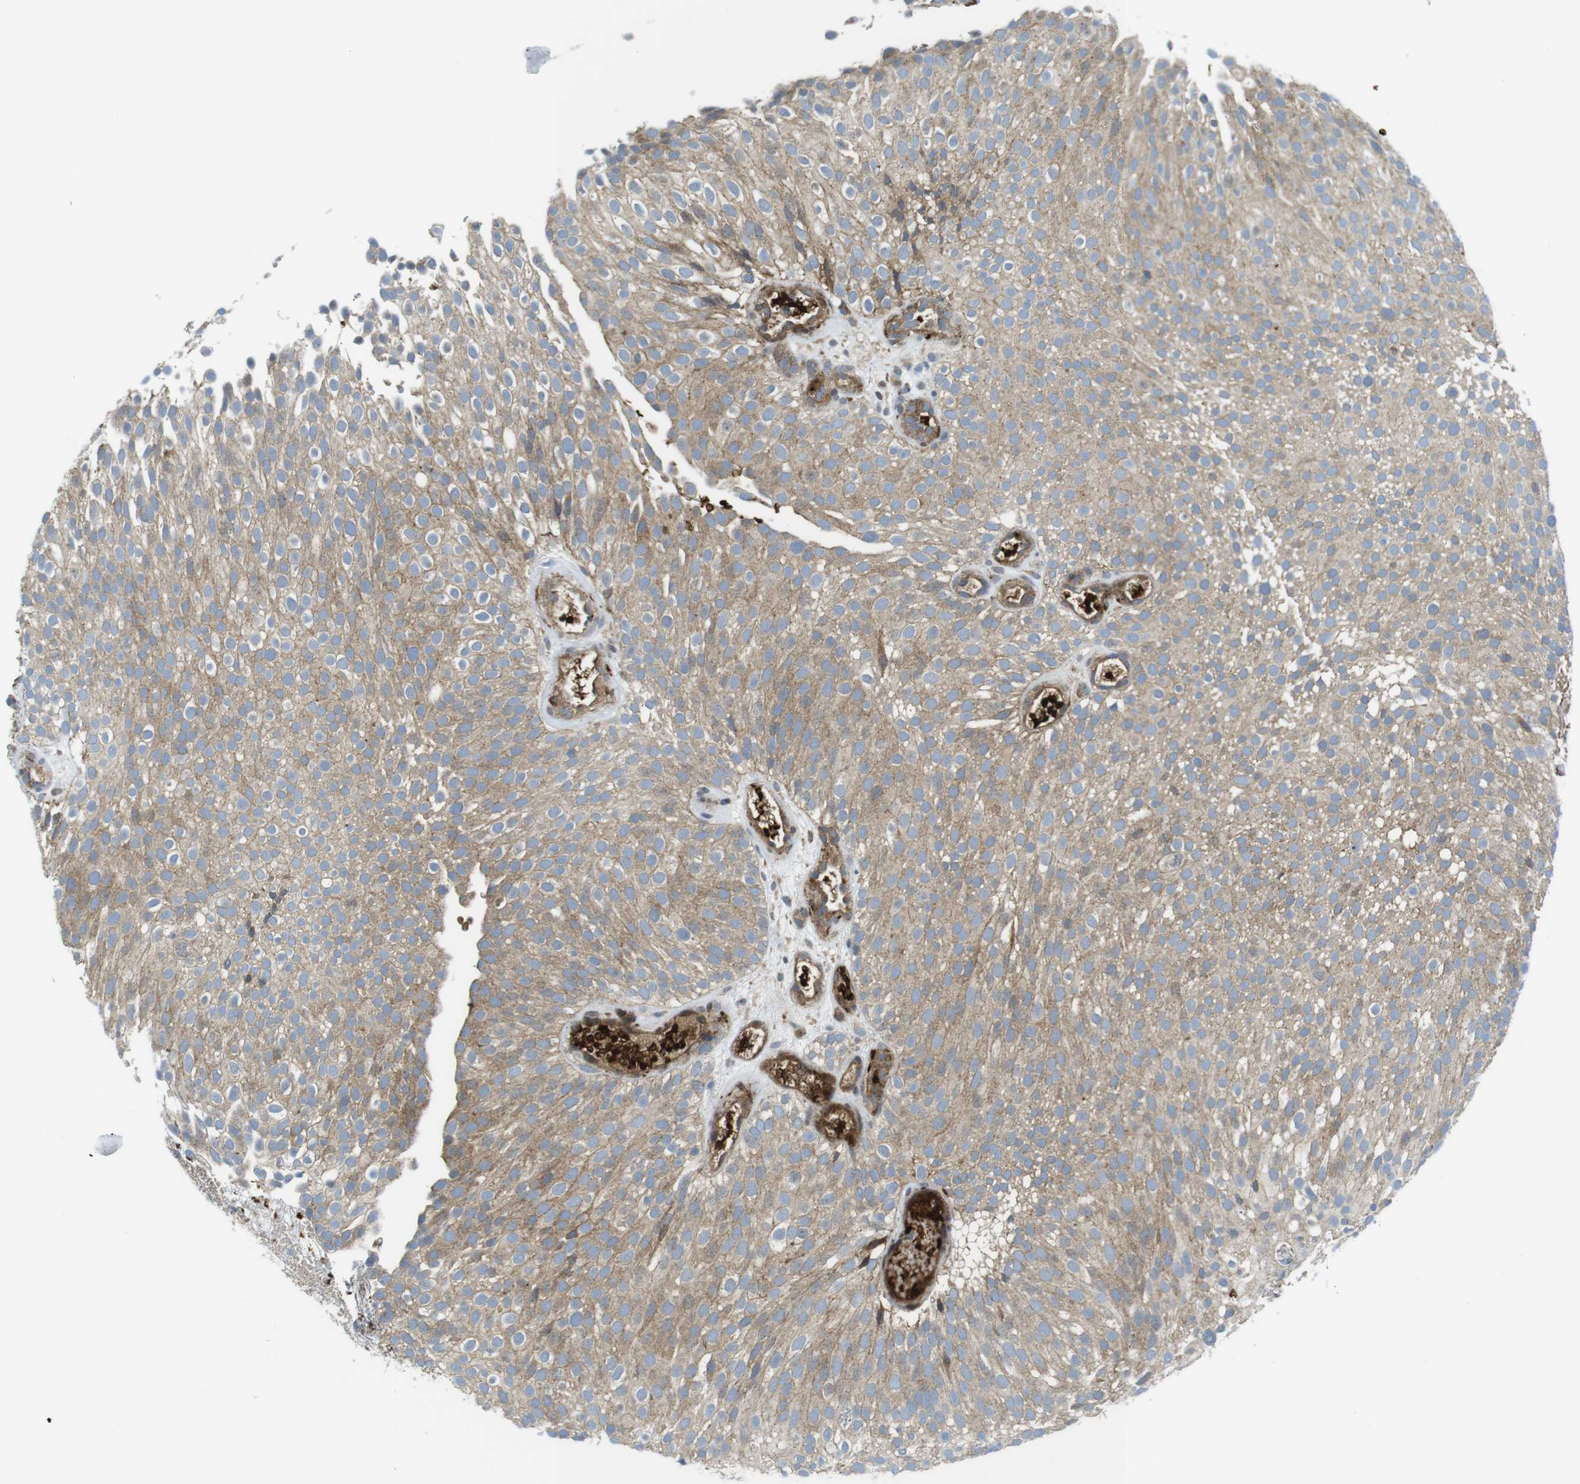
{"staining": {"intensity": "weak", "quantity": ">75%", "location": "cytoplasmic/membranous"}, "tissue": "urothelial cancer", "cell_type": "Tumor cells", "image_type": "cancer", "snomed": [{"axis": "morphology", "description": "Urothelial carcinoma, Low grade"}, {"axis": "topography", "description": "Urinary bladder"}], "caption": "A brown stain labels weak cytoplasmic/membranous staining of a protein in human urothelial carcinoma (low-grade) tumor cells.", "gene": "CUL7", "patient": {"sex": "male", "age": 78}}